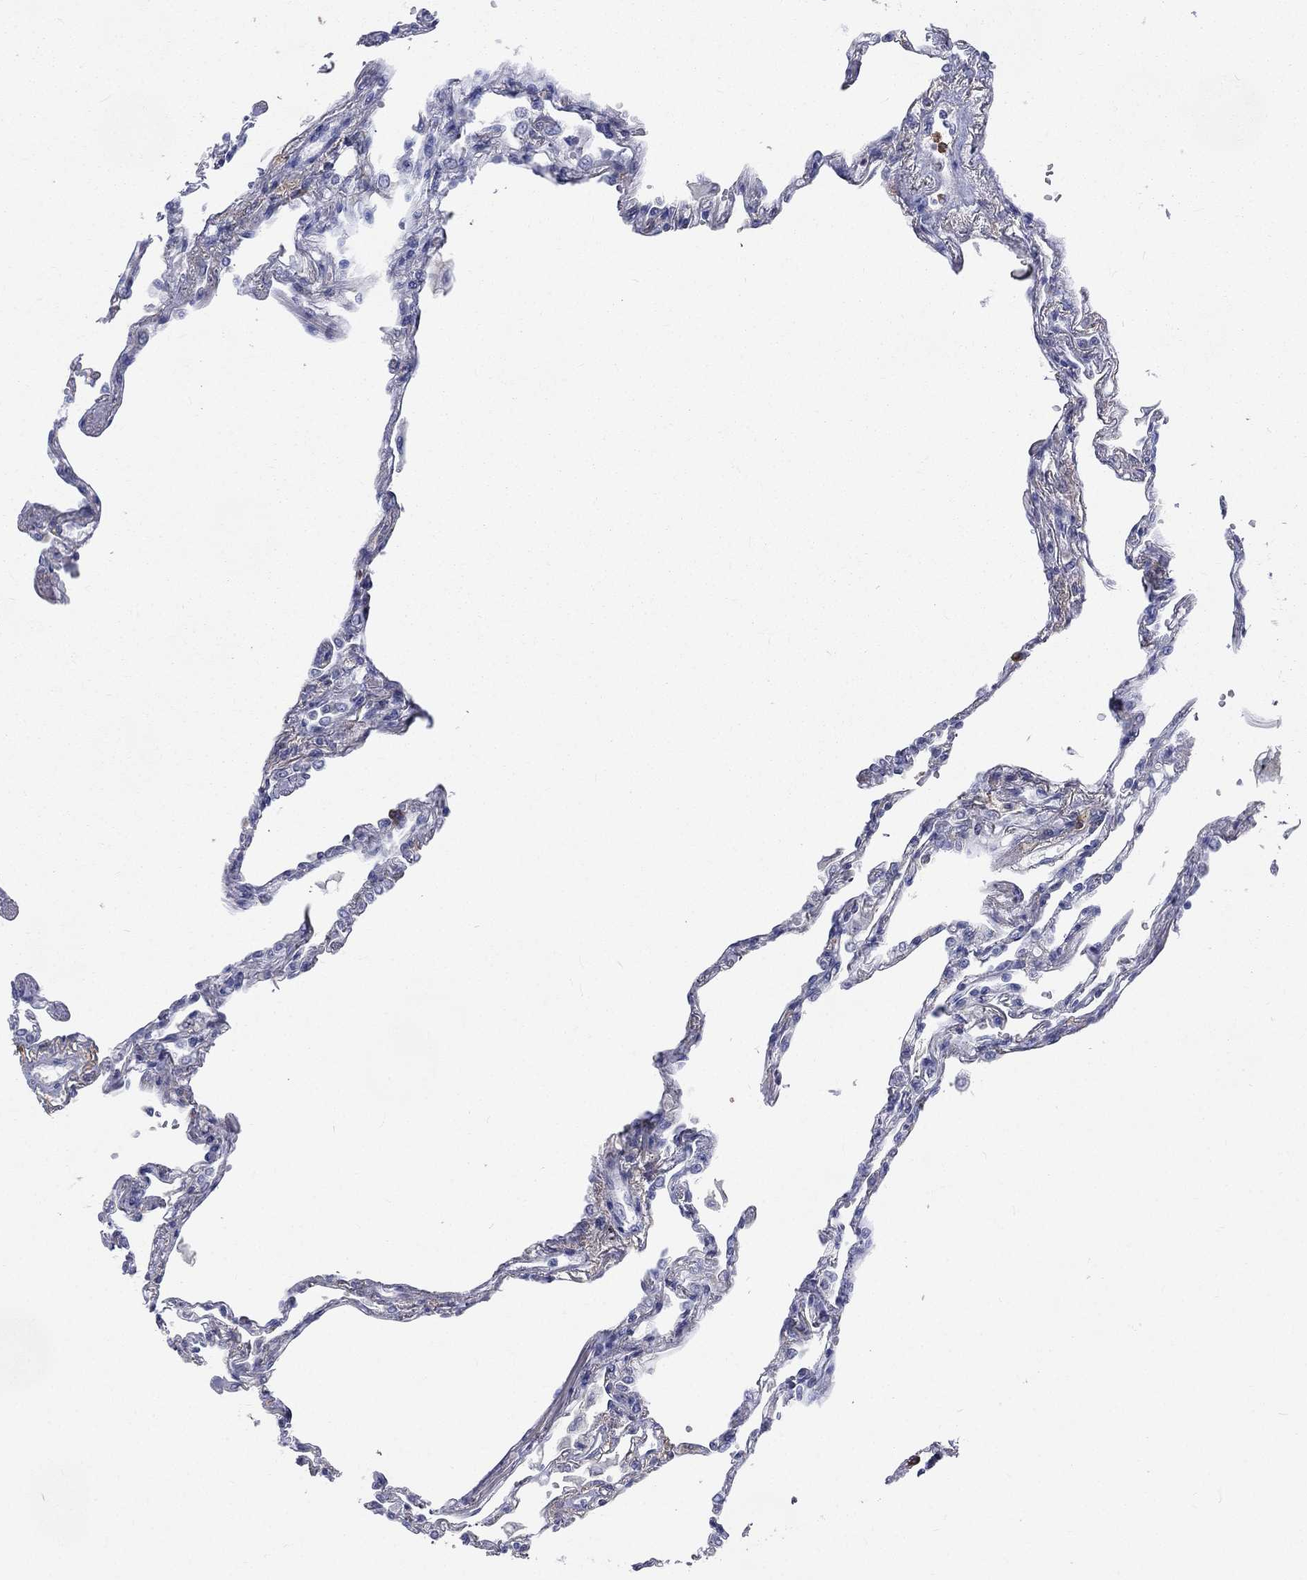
{"staining": {"intensity": "negative", "quantity": "none", "location": "none"}, "tissue": "lung", "cell_type": "Alveolar cells", "image_type": "normal", "snomed": [{"axis": "morphology", "description": "Normal tissue, NOS"}, {"axis": "topography", "description": "Lung"}], "caption": "DAB (3,3'-diaminobenzidine) immunohistochemical staining of normal human lung demonstrates no significant staining in alveolar cells. Nuclei are stained in blue.", "gene": "BASP1", "patient": {"sex": "male", "age": 78}}